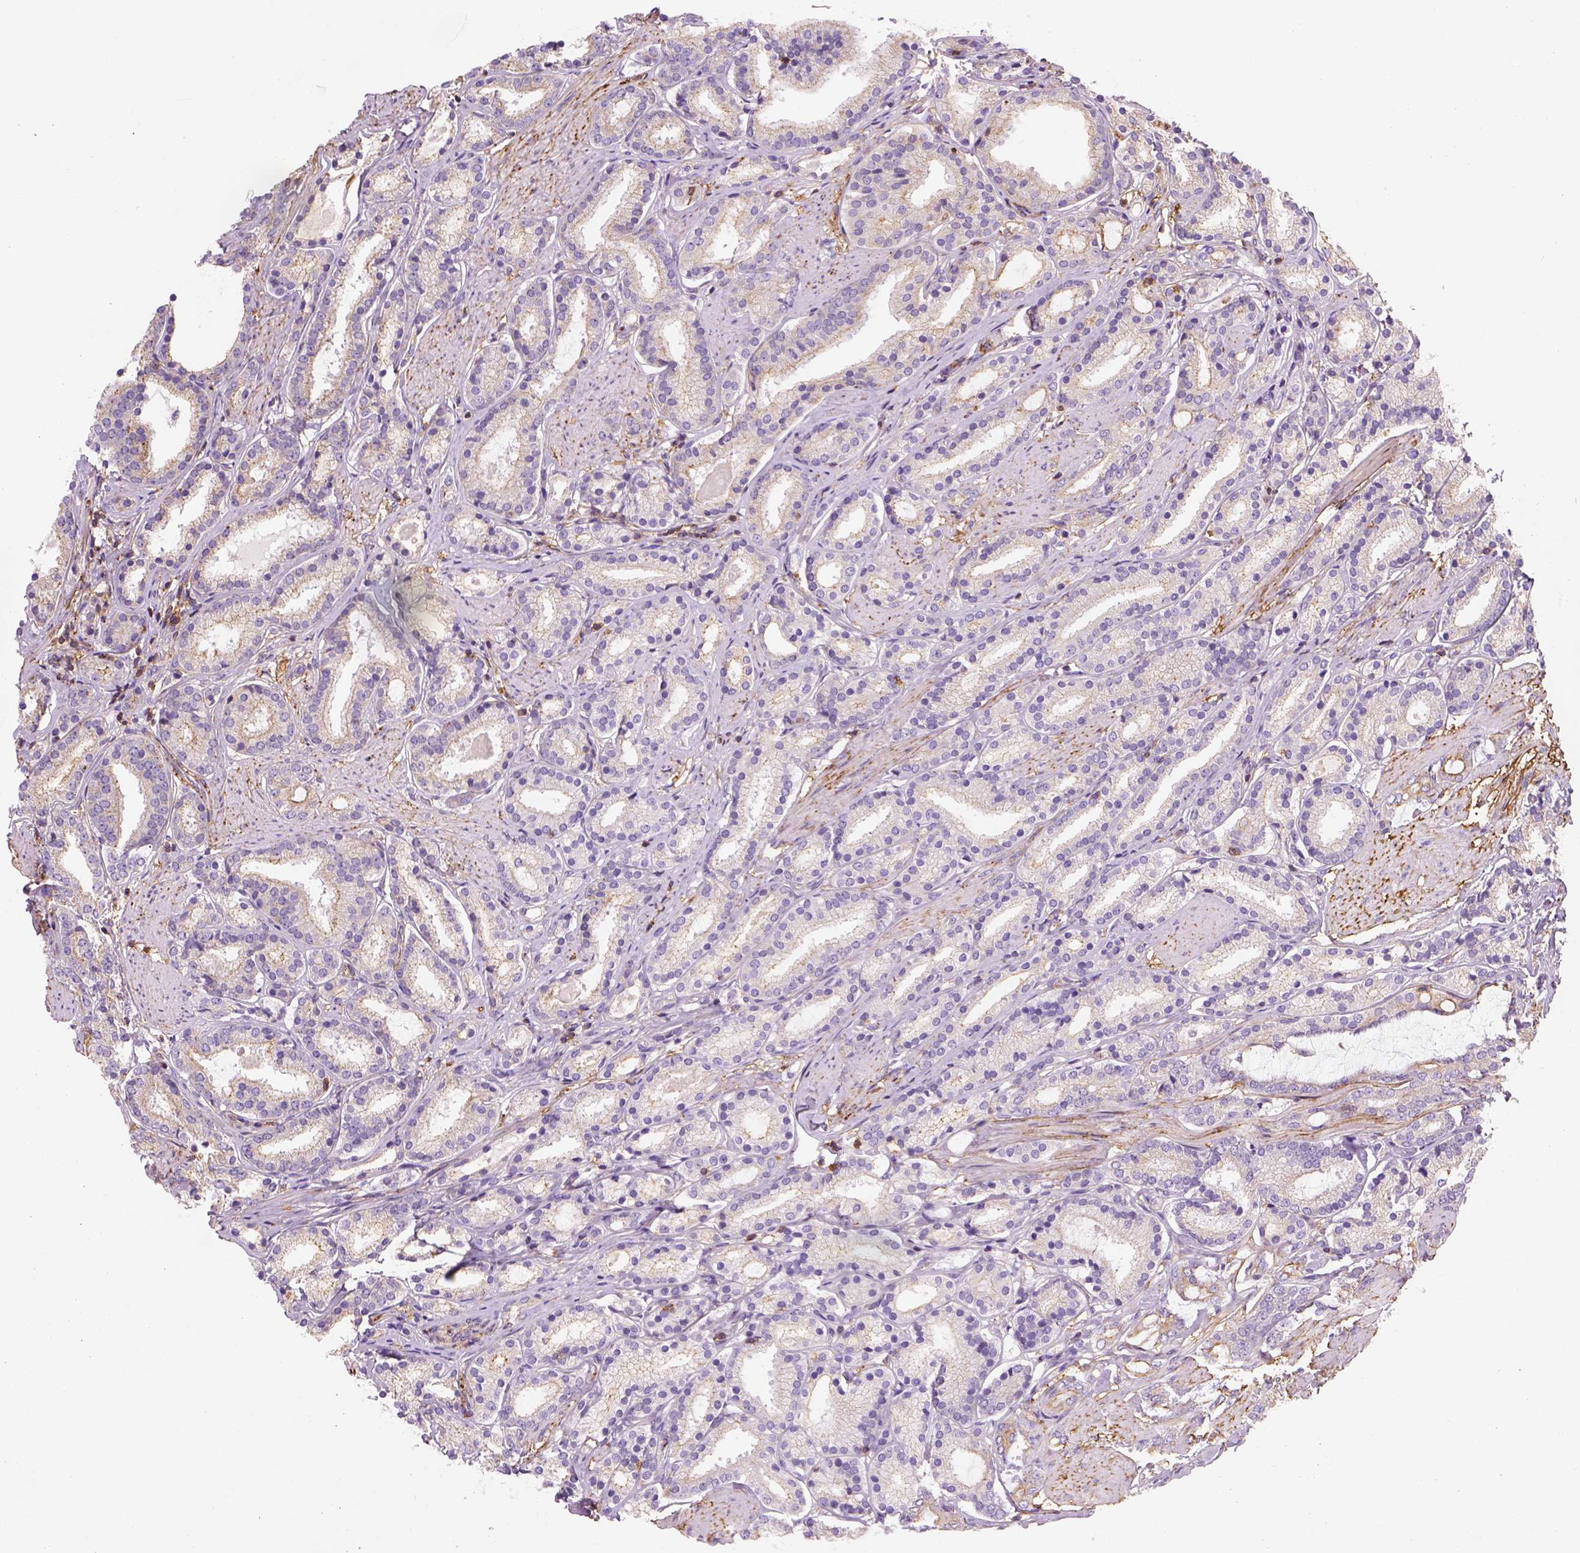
{"staining": {"intensity": "weak", "quantity": "25%-75%", "location": "cytoplasmic/membranous"}, "tissue": "prostate cancer", "cell_type": "Tumor cells", "image_type": "cancer", "snomed": [{"axis": "morphology", "description": "Adenocarcinoma, High grade"}, {"axis": "topography", "description": "Prostate"}], "caption": "Protein expression by immunohistochemistry (IHC) exhibits weak cytoplasmic/membranous positivity in about 25%-75% of tumor cells in adenocarcinoma (high-grade) (prostate). Using DAB (3,3'-diaminobenzidine) (brown) and hematoxylin (blue) stains, captured at high magnification using brightfield microscopy.", "gene": "GPRC5D", "patient": {"sex": "male", "age": 63}}